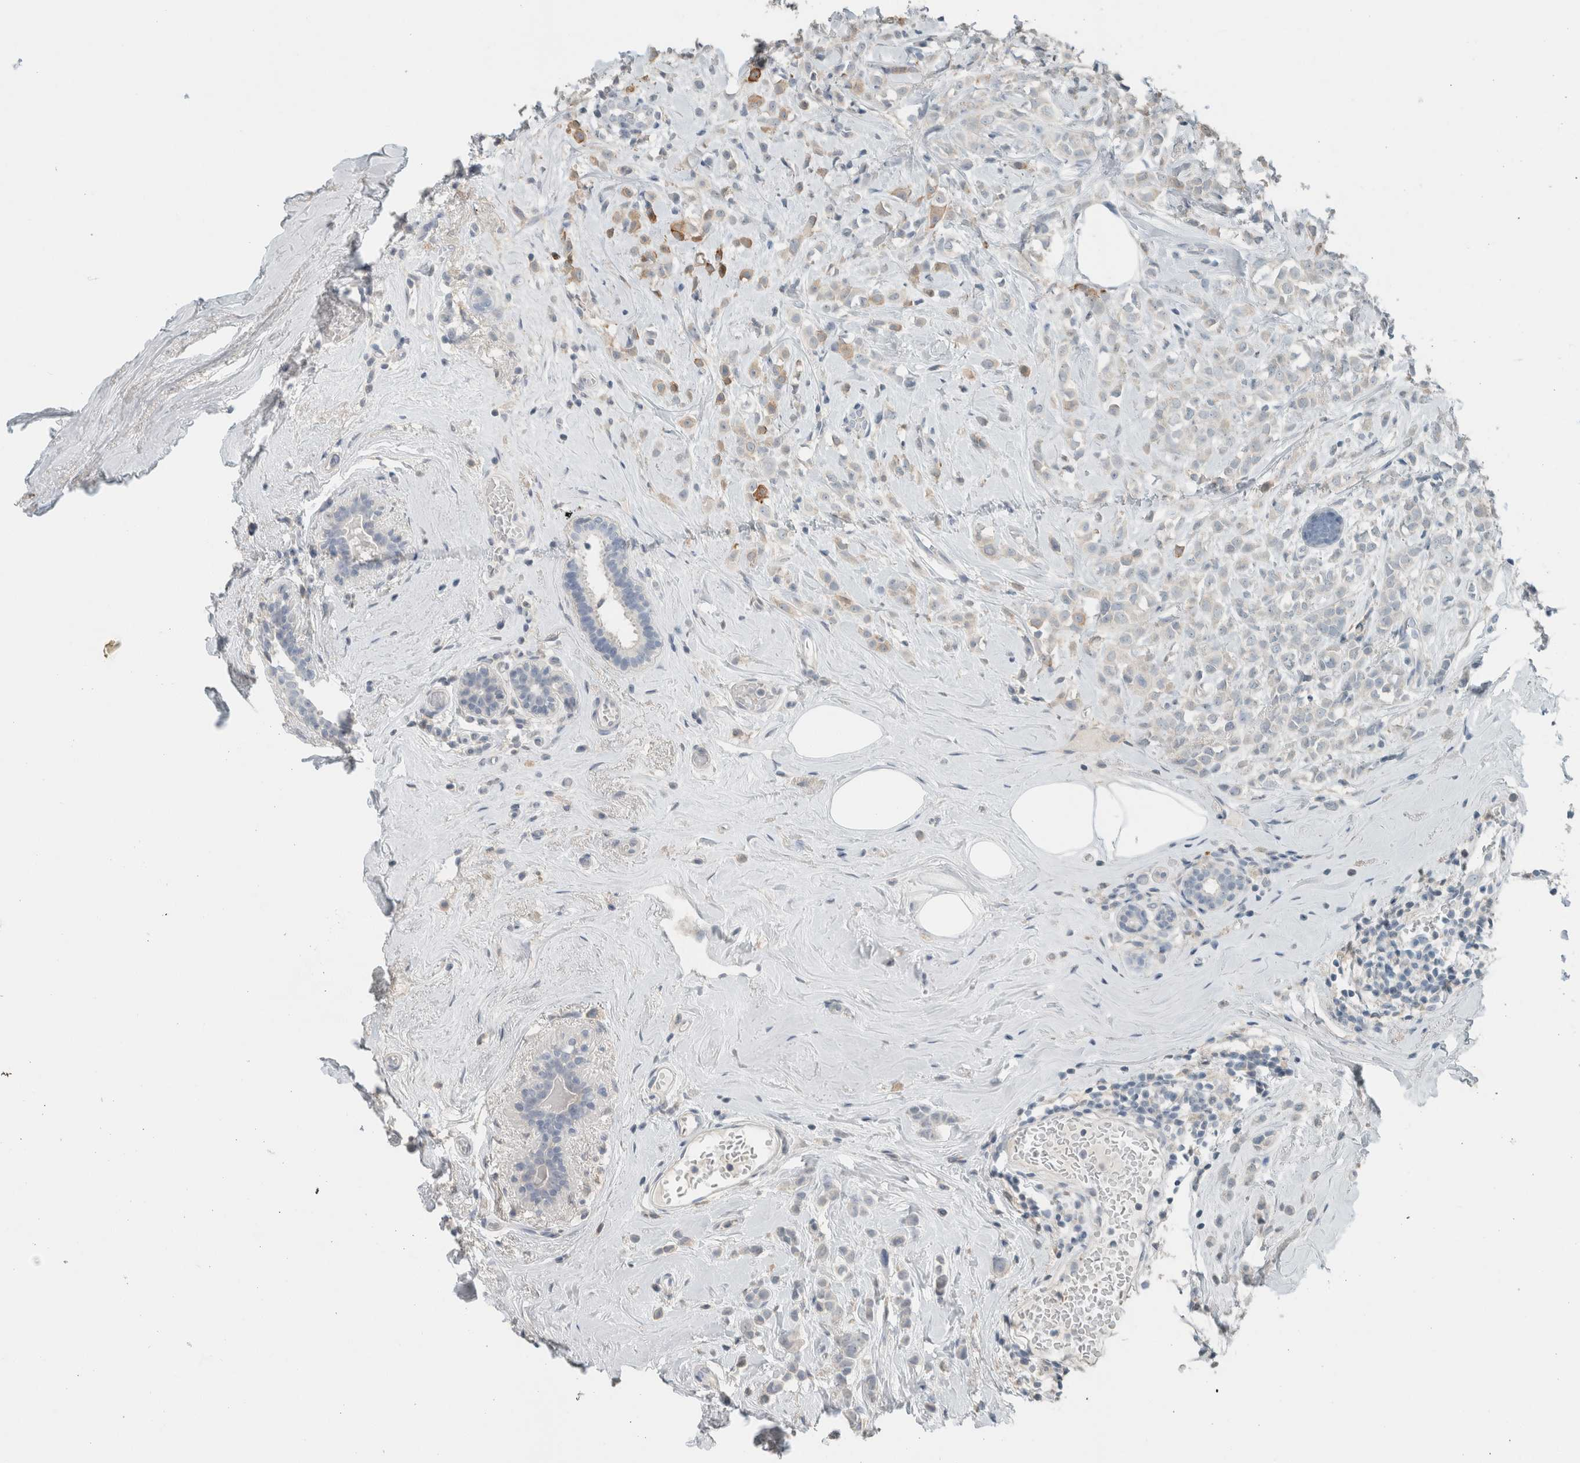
{"staining": {"intensity": "weak", "quantity": "<25%", "location": "cytoplasmic/membranous"}, "tissue": "breast cancer", "cell_type": "Tumor cells", "image_type": "cancer", "snomed": [{"axis": "morphology", "description": "Lobular carcinoma"}, {"axis": "topography", "description": "Breast"}], "caption": "Breast cancer stained for a protein using immunohistochemistry (IHC) displays no positivity tumor cells.", "gene": "SCIN", "patient": {"sex": "female", "age": 47}}